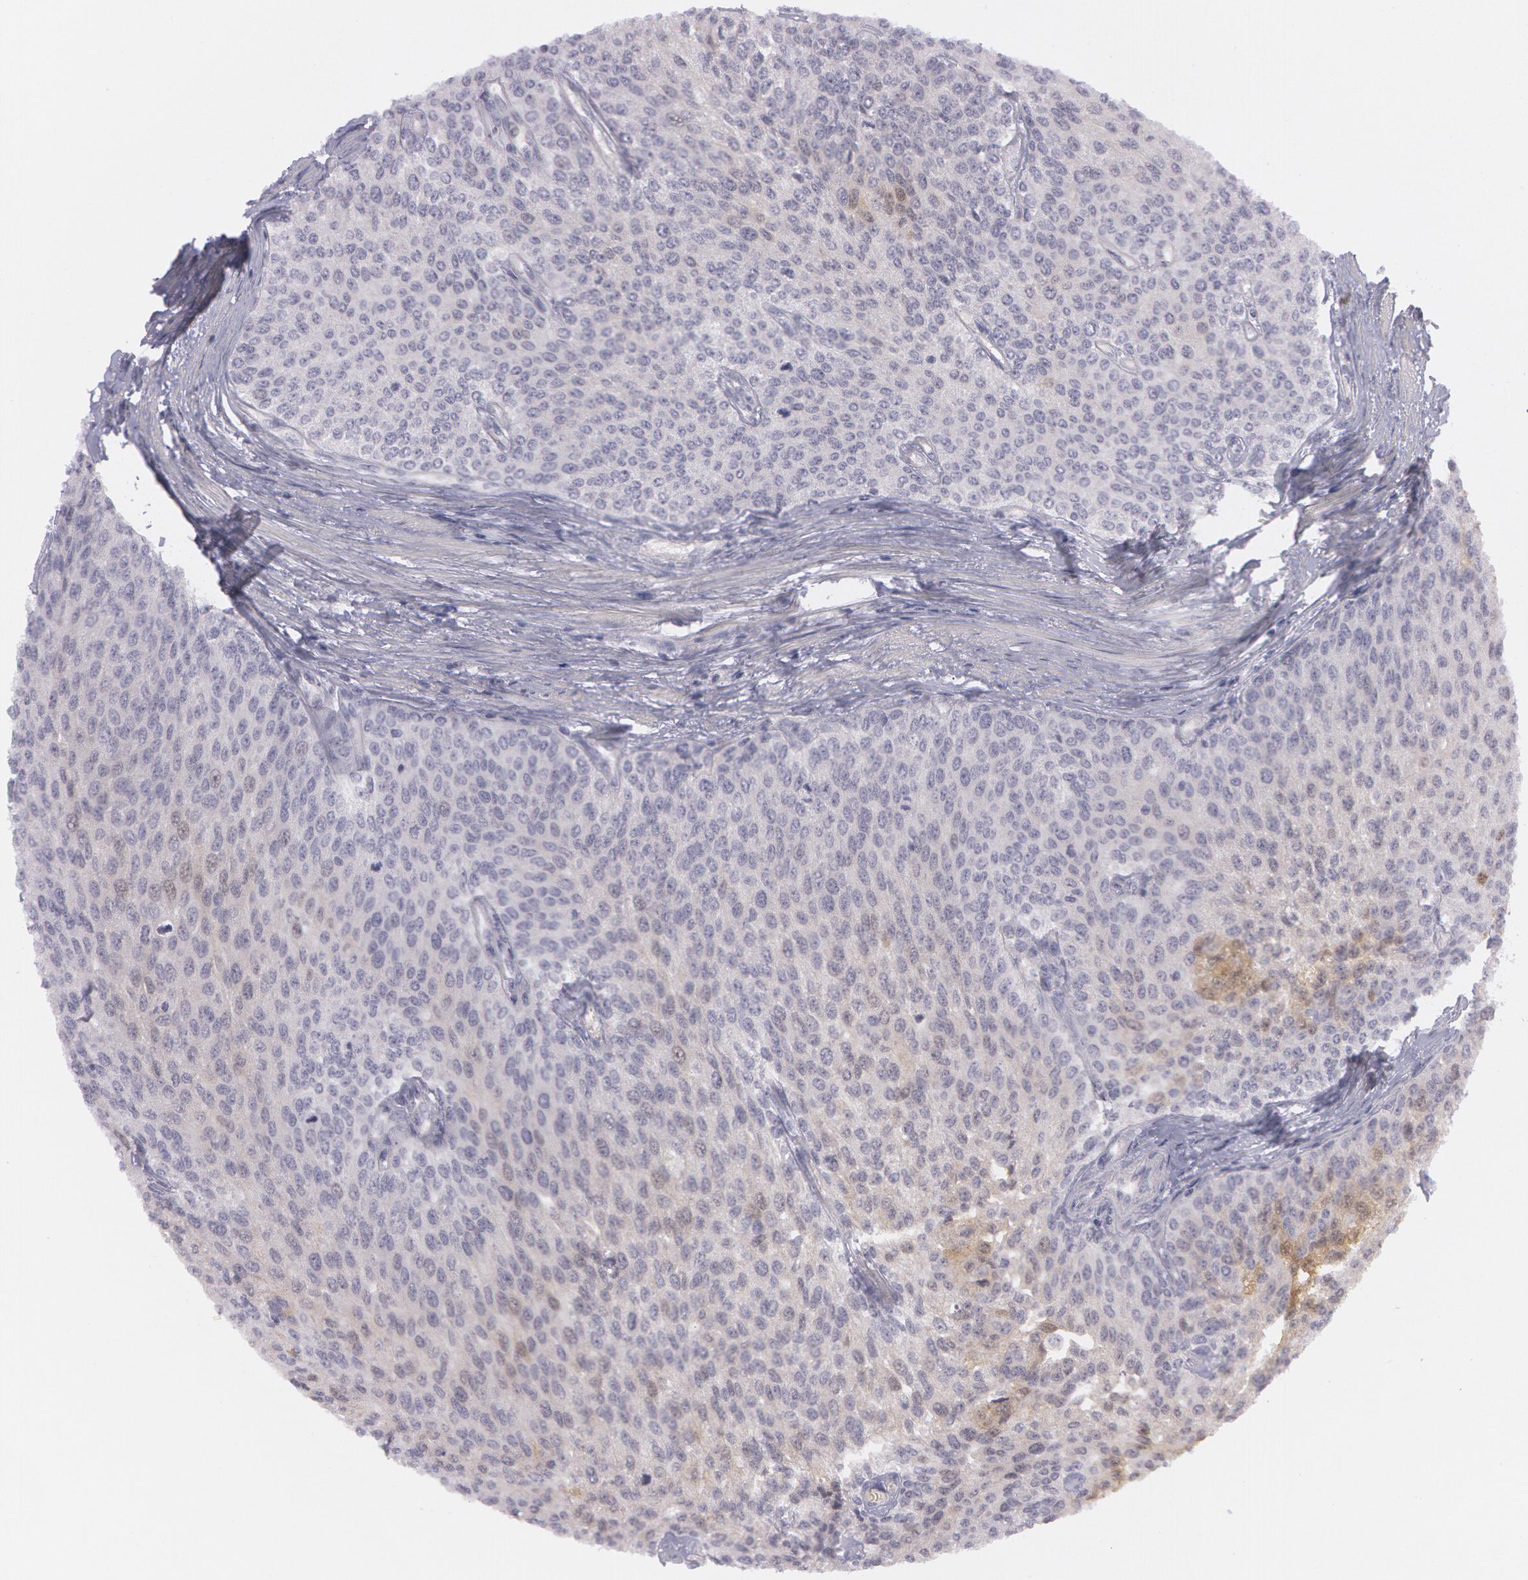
{"staining": {"intensity": "negative", "quantity": "none", "location": "none"}, "tissue": "urothelial cancer", "cell_type": "Tumor cells", "image_type": "cancer", "snomed": [{"axis": "morphology", "description": "Urothelial carcinoma, Low grade"}, {"axis": "topography", "description": "Urinary bladder"}], "caption": "Low-grade urothelial carcinoma was stained to show a protein in brown. There is no significant staining in tumor cells.", "gene": "IL1RN", "patient": {"sex": "female", "age": 73}}